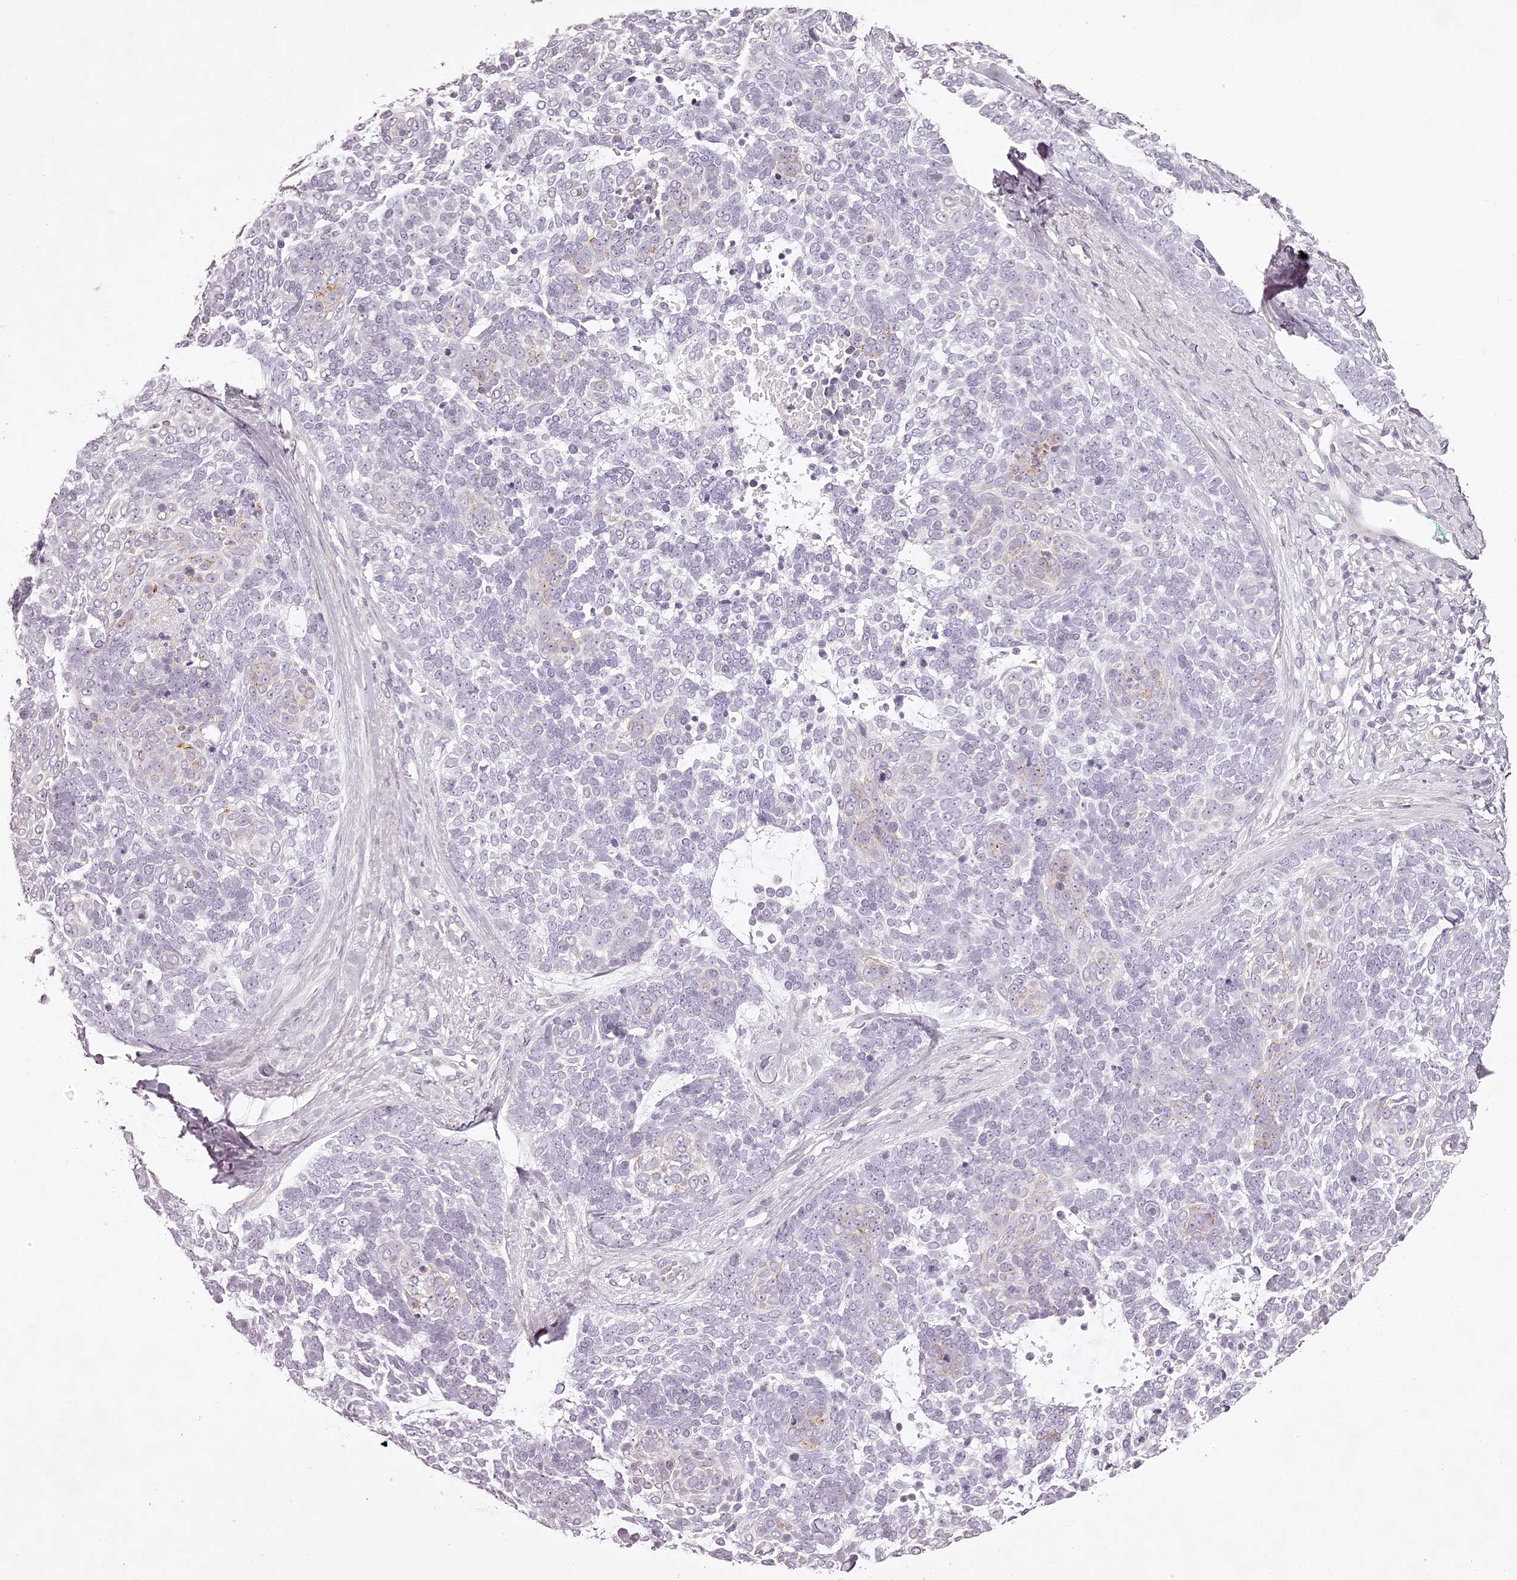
{"staining": {"intensity": "negative", "quantity": "none", "location": "none"}, "tissue": "skin cancer", "cell_type": "Tumor cells", "image_type": "cancer", "snomed": [{"axis": "morphology", "description": "Basal cell carcinoma"}, {"axis": "topography", "description": "Skin"}], "caption": "This is a micrograph of immunohistochemistry staining of skin basal cell carcinoma, which shows no positivity in tumor cells.", "gene": "ELAPOR1", "patient": {"sex": "female", "age": 81}}